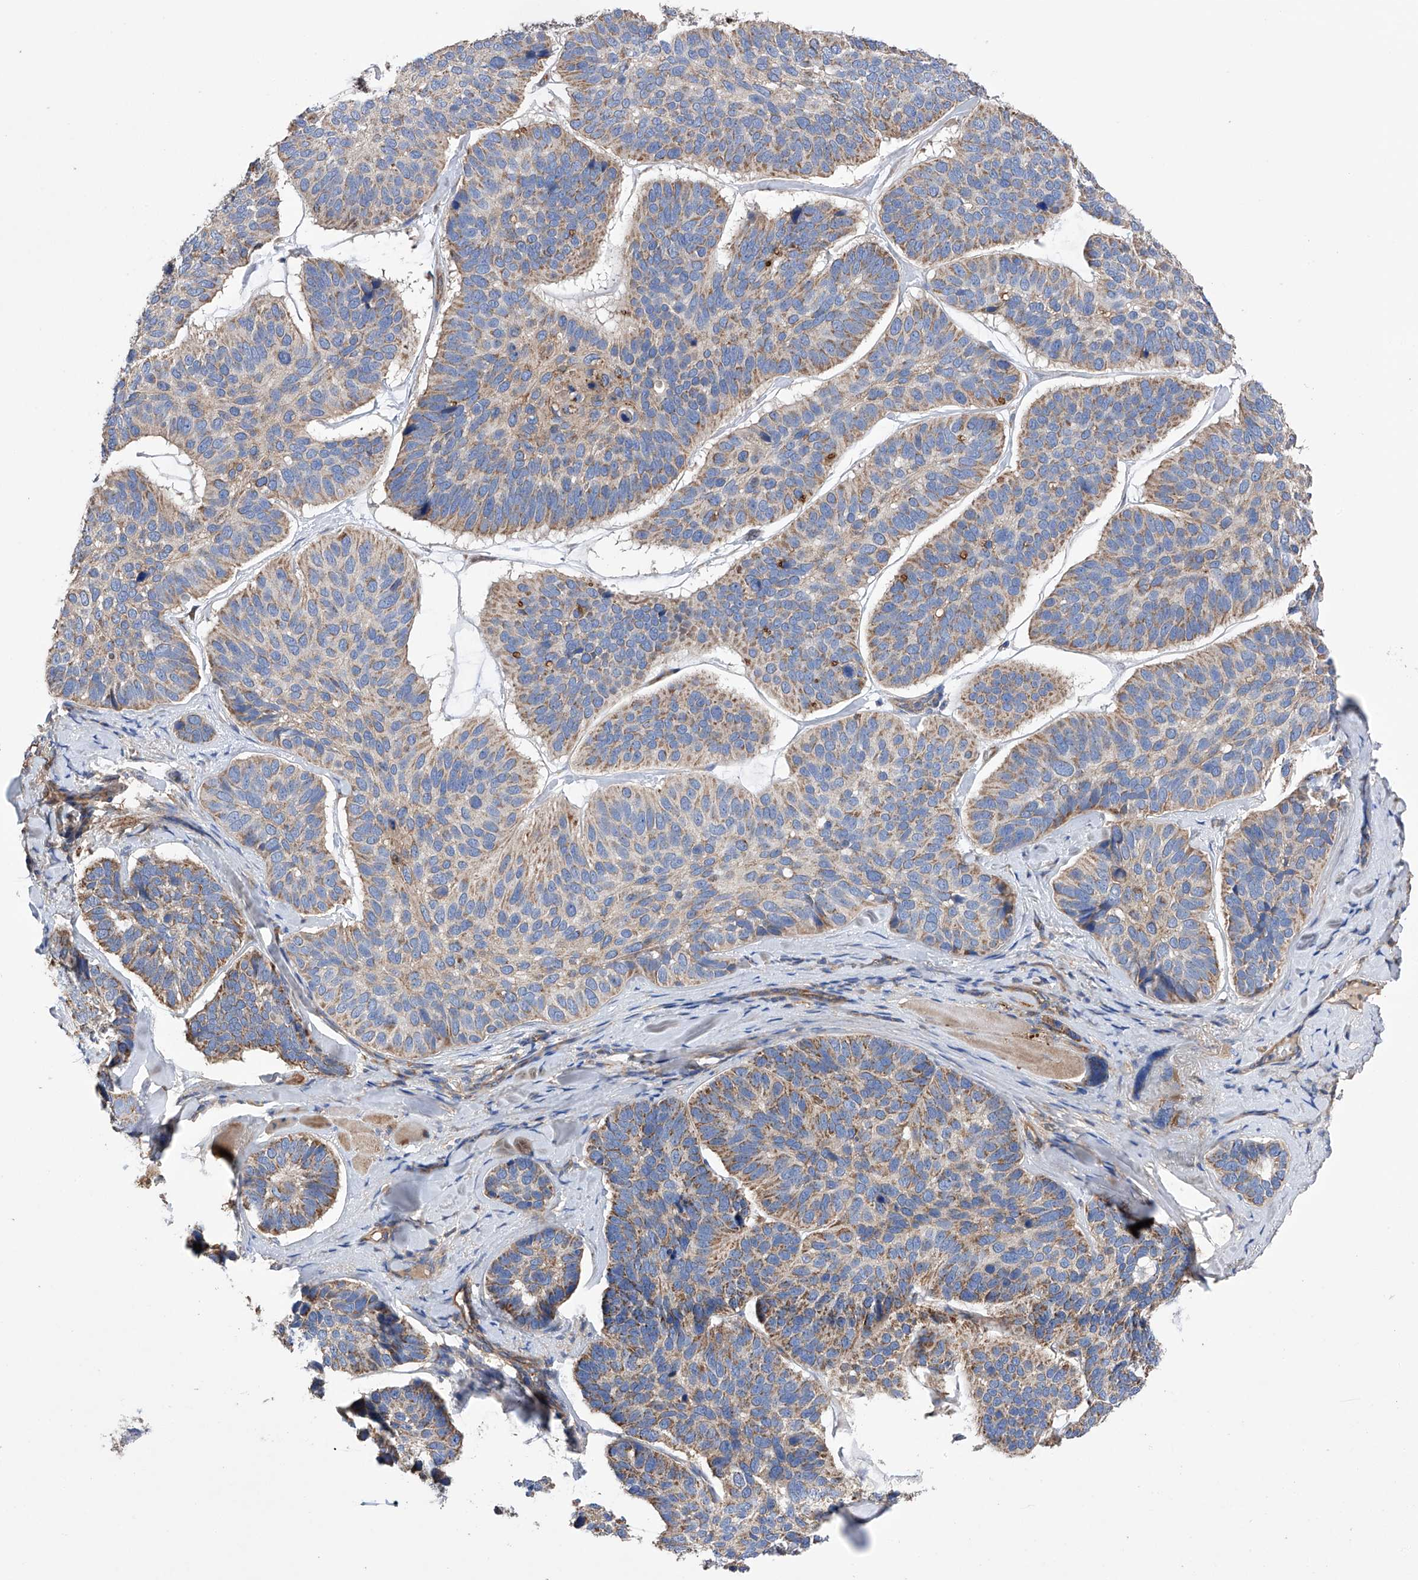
{"staining": {"intensity": "moderate", "quantity": "25%-75%", "location": "cytoplasmic/membranous"}, "tissue": "skin cancer", "cell_type": "Tumor cells", "image_type": "cancer", "snomed": [{"axis": "morphology", "description": "Basal cell carcinoma"}, {"axis": "topography", "description": "Skin"}], "caption": "Human skin cancer (basal cell carcinoma) stained with a brown dye exhibits moderate cytoplasmic/membranous positive positivity in approximately 25%-75% of tumor cells.", "gene": "EFCAB2", "patient": {"sex": "male", "age": 62}}